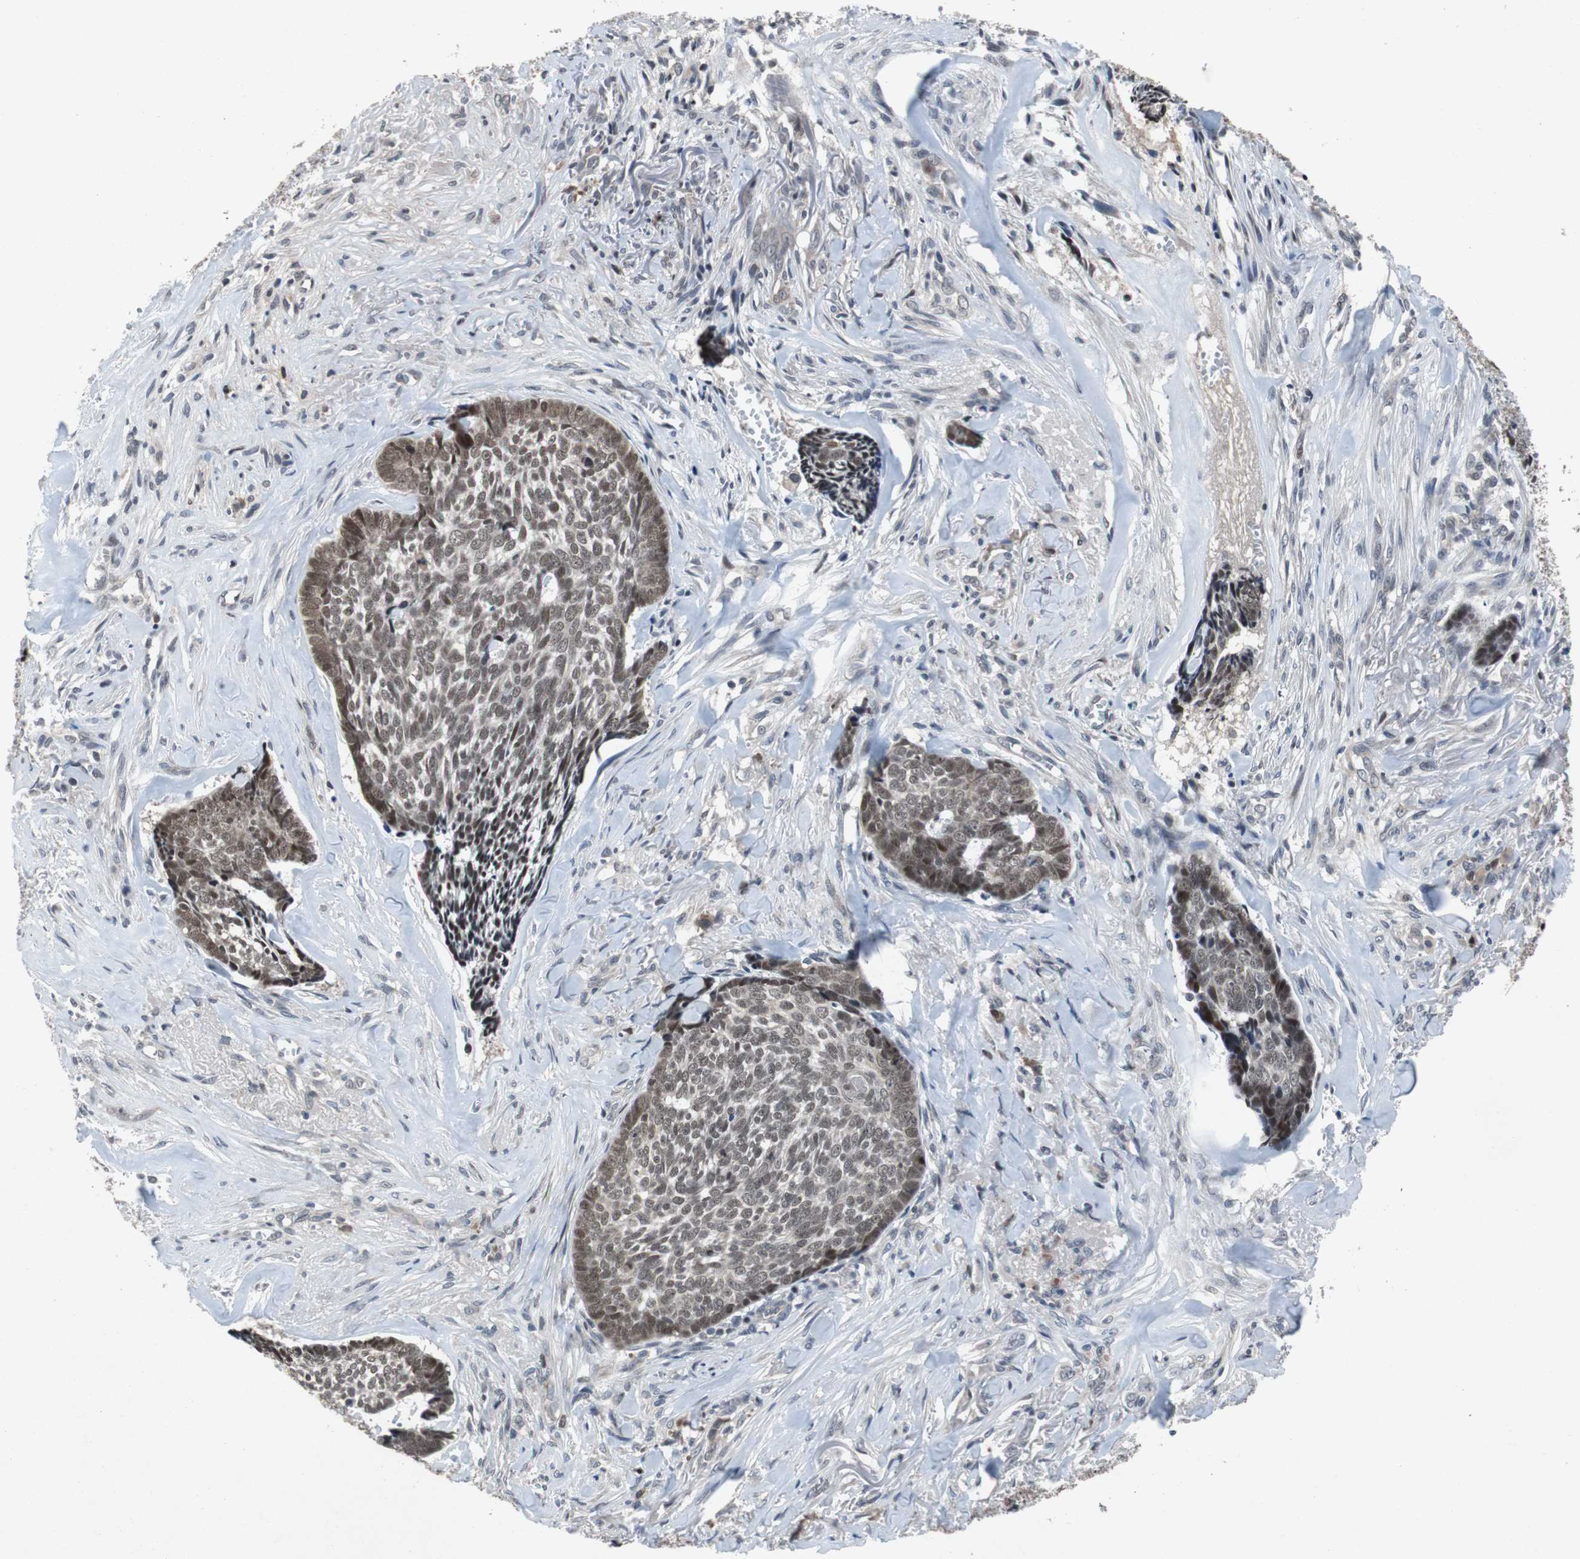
{"staining": {"intensity": "moderate", "quantity": ">75%", "location": "nuclear"}, "tissue": "skin cancer", "cell_type": "Tumor cells", "image_type": "cancer", "snomed": [{"axis": "morphology", "description": "Basal cell carcinoma"}, {"axis": "topography", "description": "Skin"}], "caption": "Skin basal cell carcinoma stained for a protein shows moderate nuclear positivity in tumor cells.", "gene": "TP63", "patient": {"sex": "male", "age": 84}}